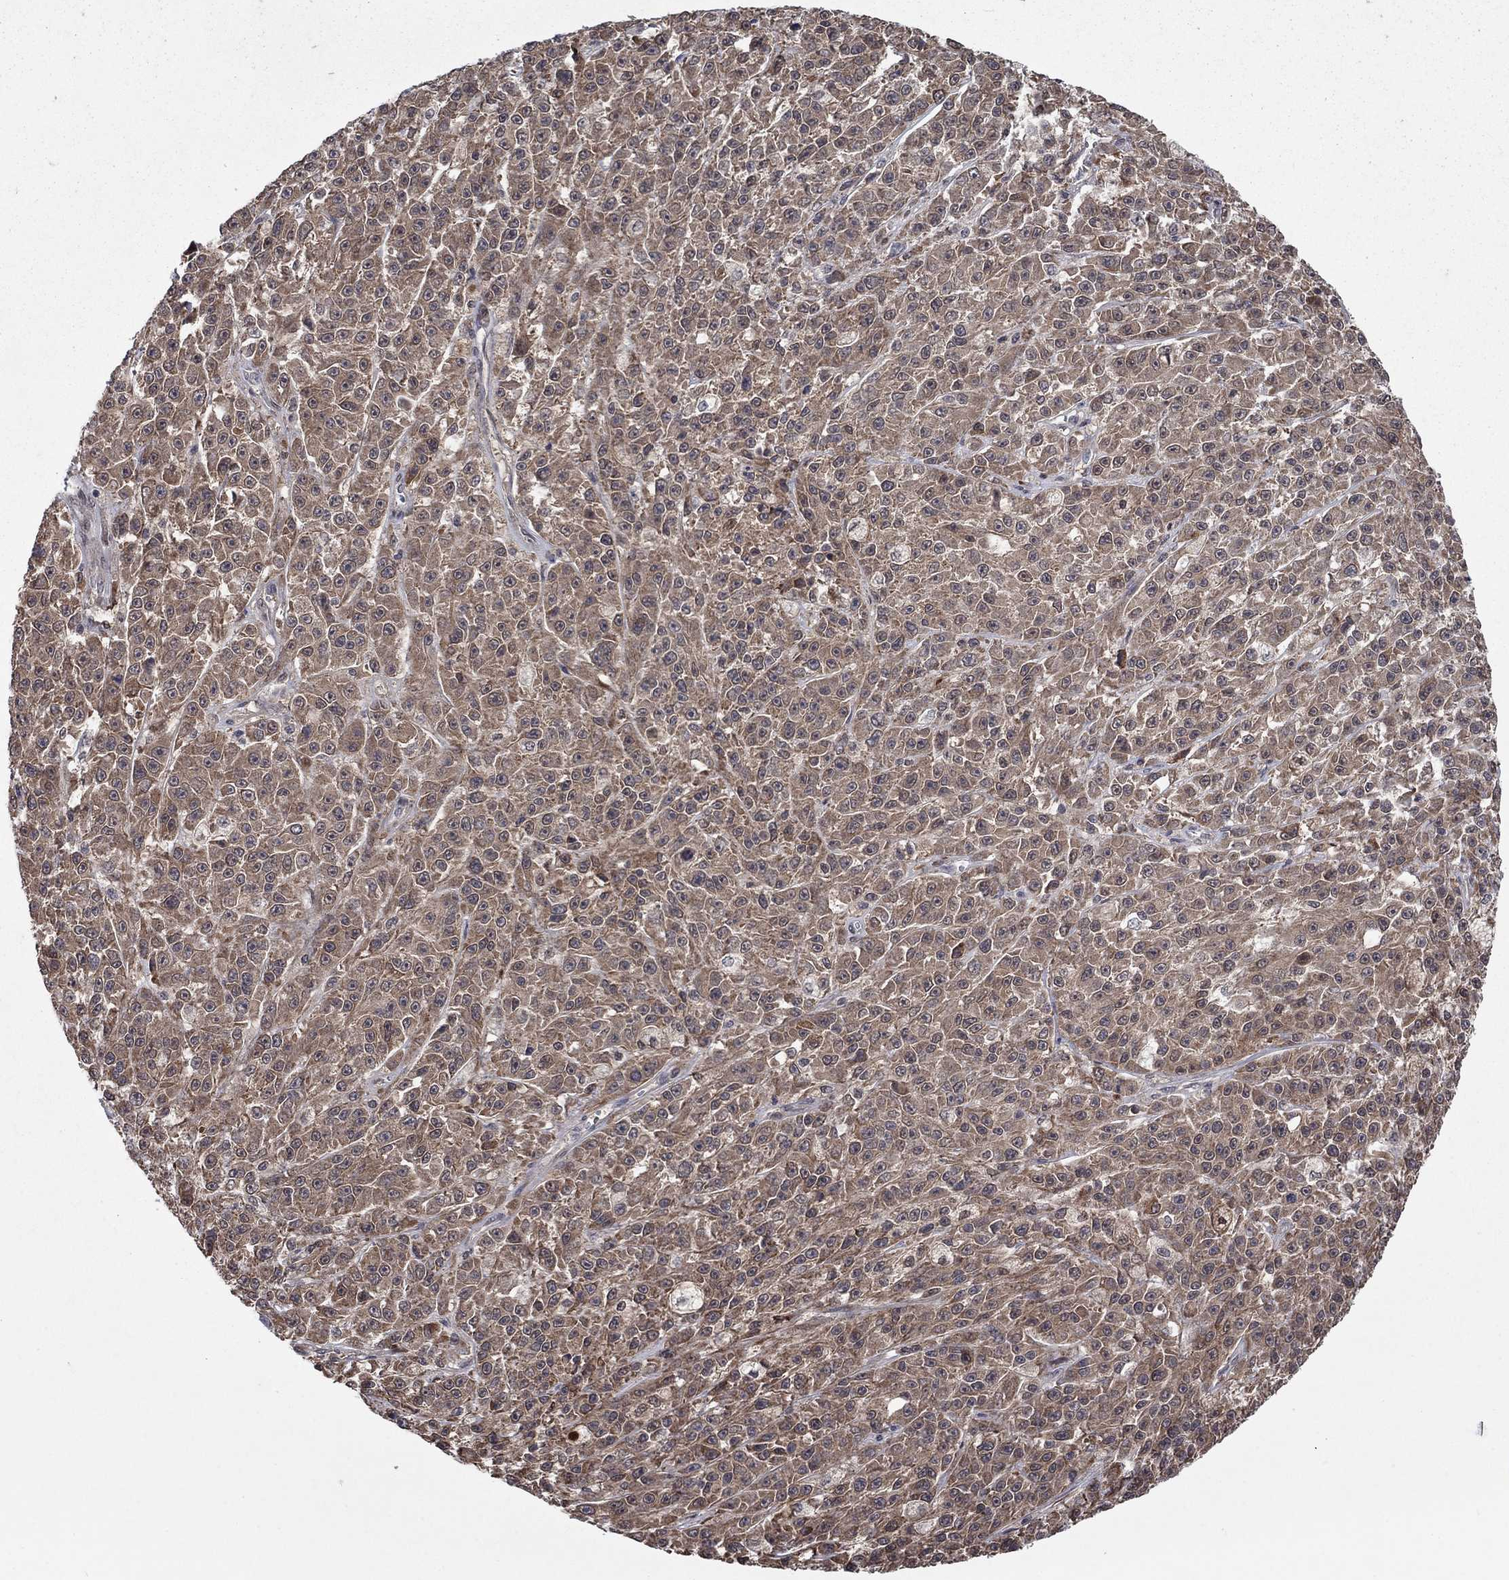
{"staining": {"intensity": "weak", "quantity": ">75%", "location": "cytoplasmic/membranous"}, "tissue": "melanoma", "cell_type": "Tumor cells", "image_type": "cancer", "snomed": [{"axis": "morphology", "description": "Malignant melanoma, NOS"}, {"axis": "topography", "description": "Skin"}], "caption": "Immunohistochemistry (IHC) (DAB (3,3'-diaminobenzidine)) staining of human melanoma demonstrates weak cytoplasmic/membranous protein expression in about >75% of tumor cells.", "gene": "IAH1", "patient": {"sex": "female", "age": 58}}